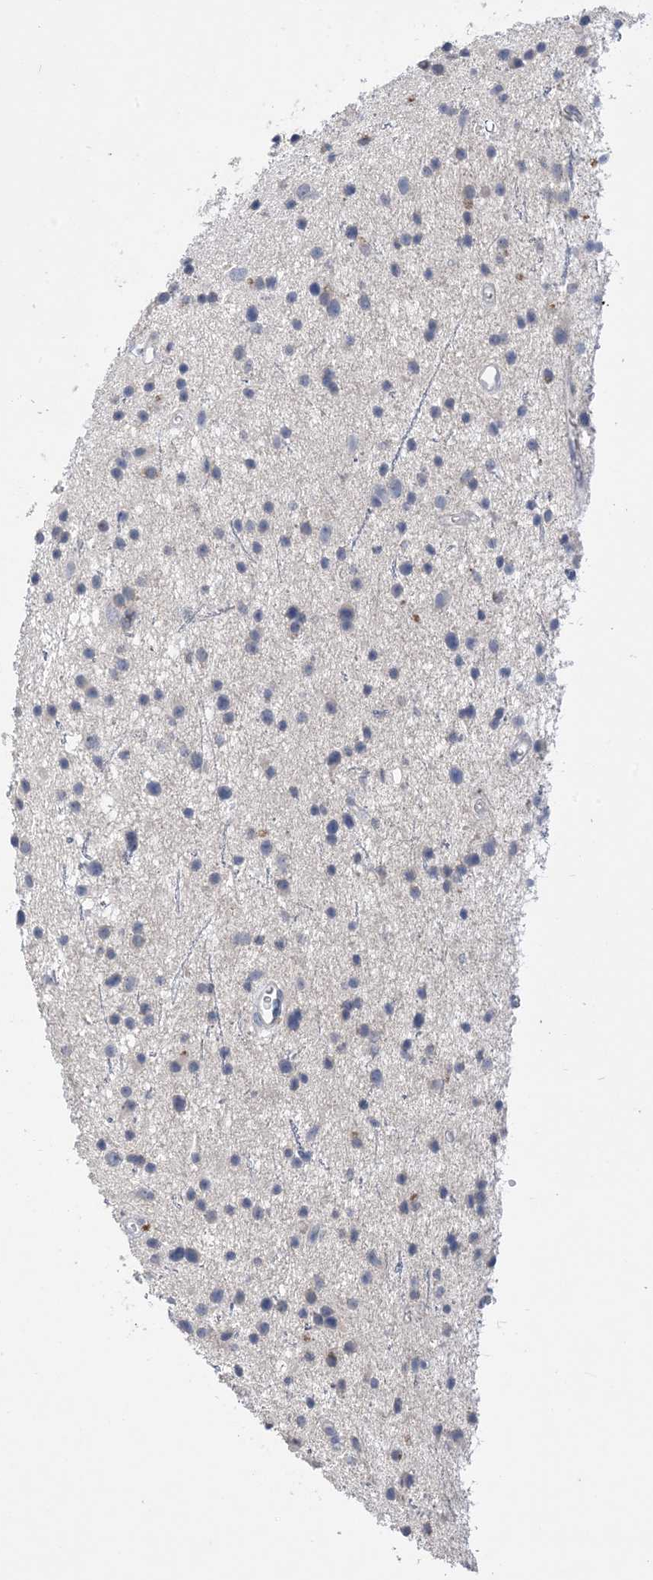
{"staining": {"intensity": "negative", "quantity": "none", "location": "none"}, "tissue": "glioma", "cell_type": "Tumor cells", "image_type": "cancer", "snomed": [{"axis": "morphology", "description": "Glioma, malignant, Low grade"}, {"axis": "topography", "description": "Cerebral cortex"}], "caption": "IHC micrograph of neoplastic tissue: malignant glioma (low-grade) stained with DAB exhibits no significant protein positivity in tumor cells.", "gene": "DSC3", "patient": {"sex": "female", "age": 39}}